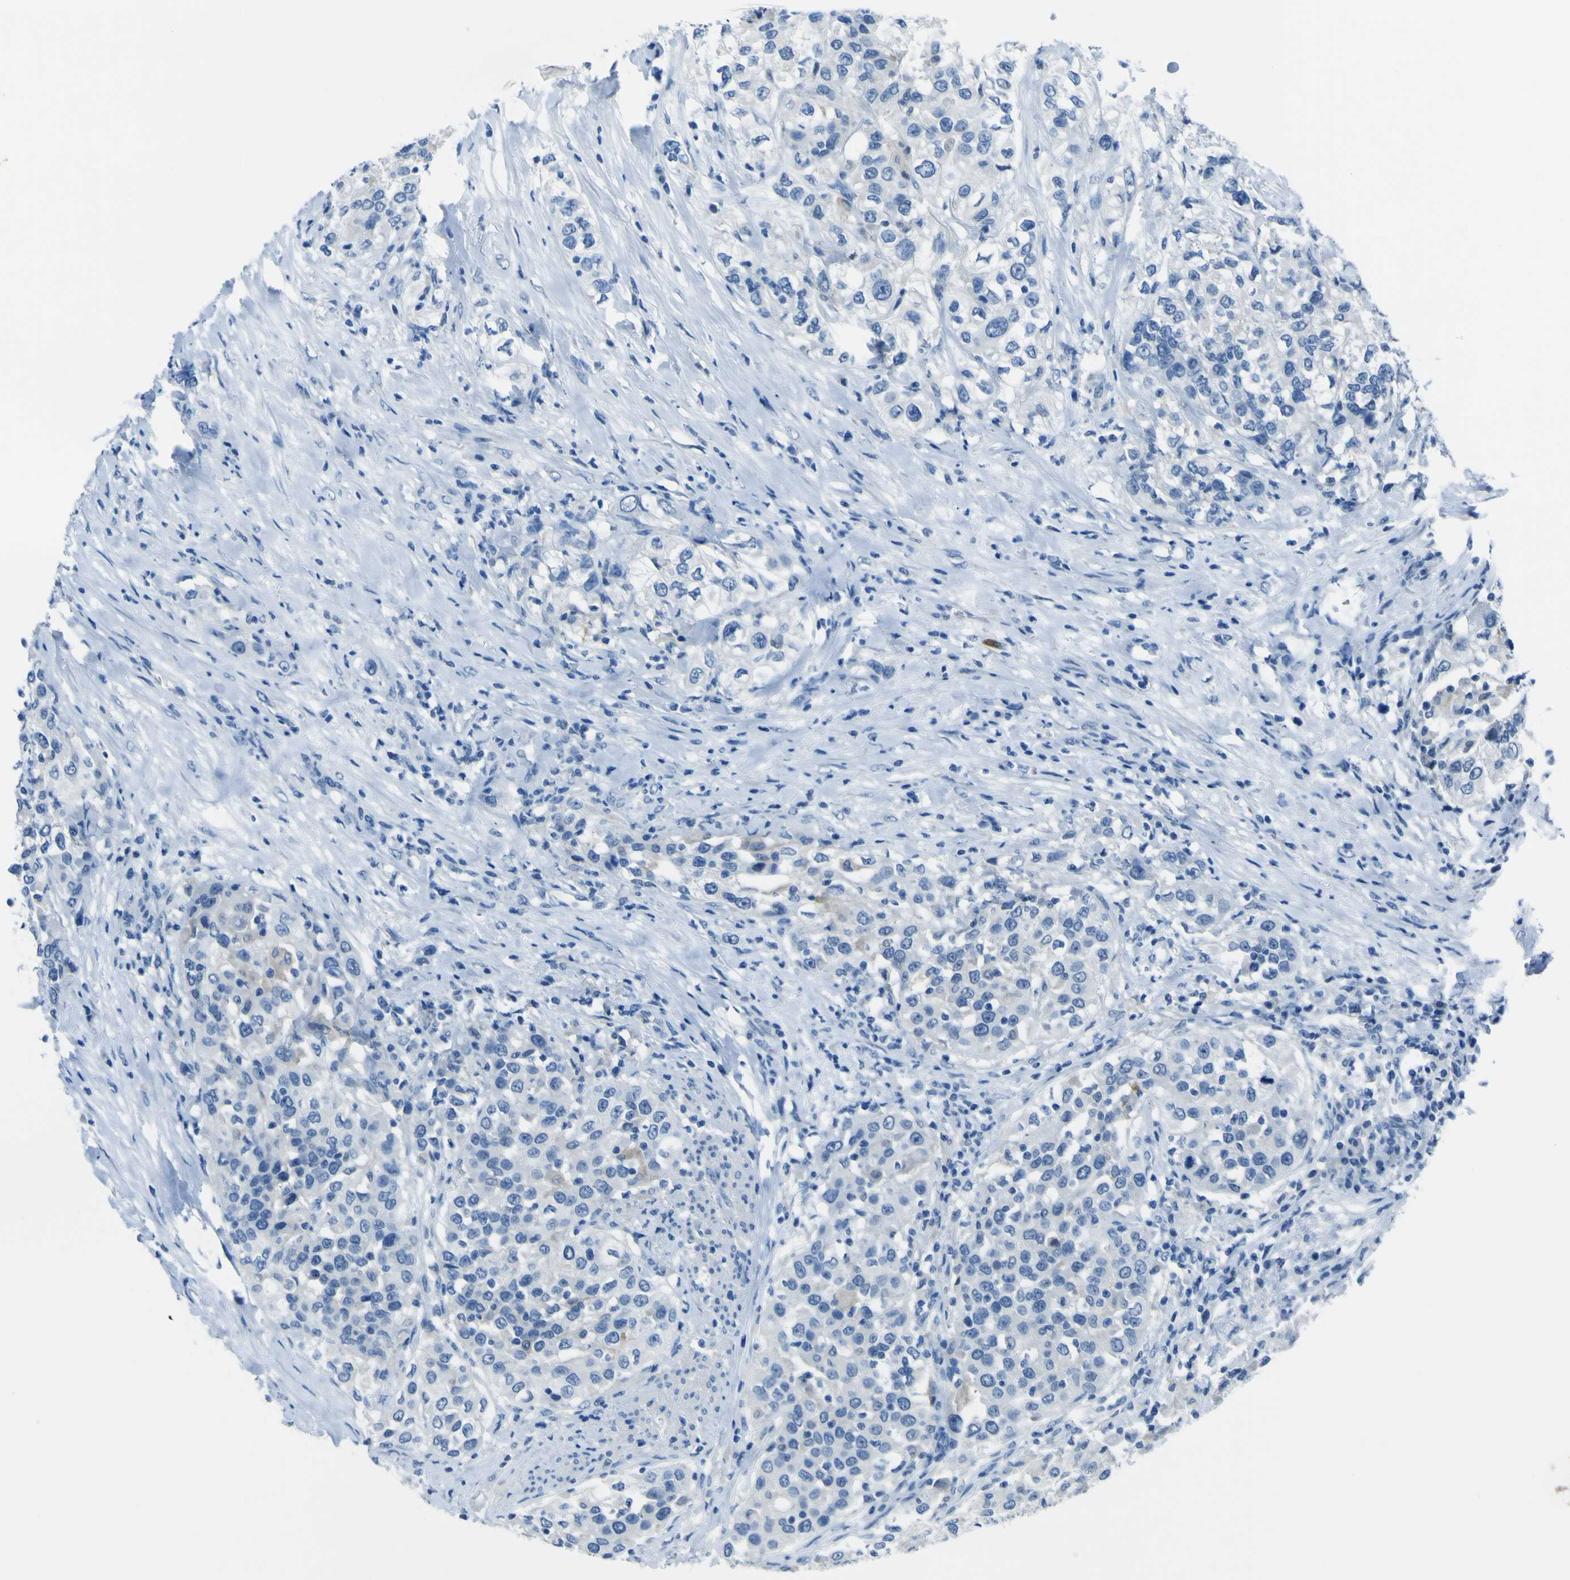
{"staining": {"intensity": "negative", "quantity": "none", "location": "none"}, "tissue": "urothelial cancer", "cell_type": "Tumor cells", "image_type": "cancer", "snomed": [{"axis": "morphology", "description": "Urothelial carcinoma, High grade"}, {"axis": "topography", "description": "Urinary bladder"}], "caption": "An image of human urothelial cancer is negative for staining in tumor cells. (Stains: DAB immunohistochemistry (IHC) with hematoxylin counter stain, Microscopy: brightfield microscopy at high magnification).", "gene": "PHKG1", "patient": {"sex": "female", "age": 80}}